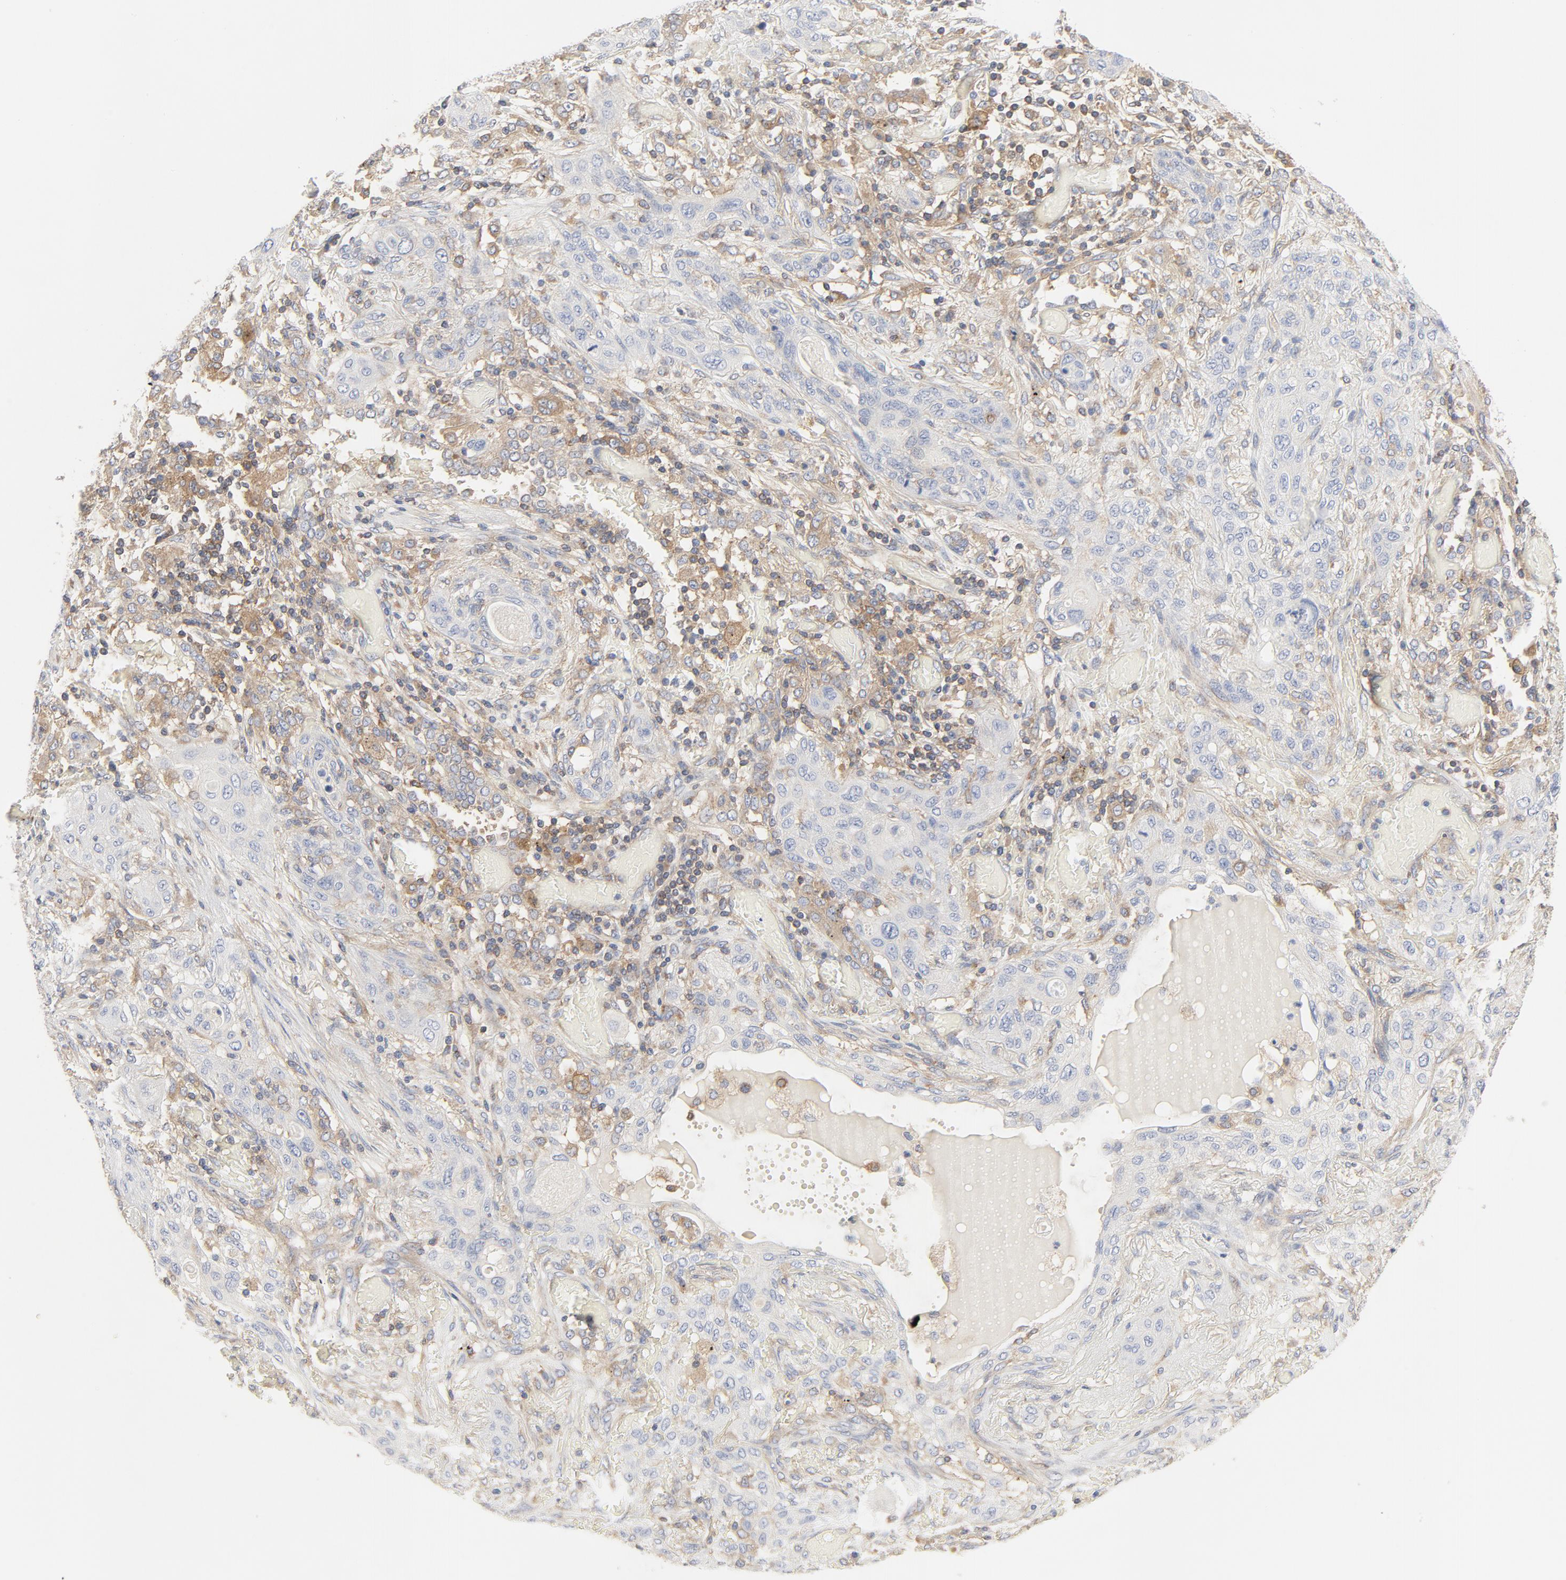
{"staining": {"intensity": "weak", "quantity": "<25%", "location": "cytoplasmic/membranous"}, "tissue": "lung cancer", "cell_type": "Tumor cells", "image_type": "cancer", "snomed": [{"axis": "morphology", "description": "Squamous cell carcinoma, NOS"}, {"axis": "topography", "description": "Lung"}], "caption": "Lung cancer (squamous cell carcinoma) stained for a protein using immunohistochemistry (IHC) shows no positivity tumor cells.", "gene": "RABEP1", "patient": {"sex": "female", "age": 47}}